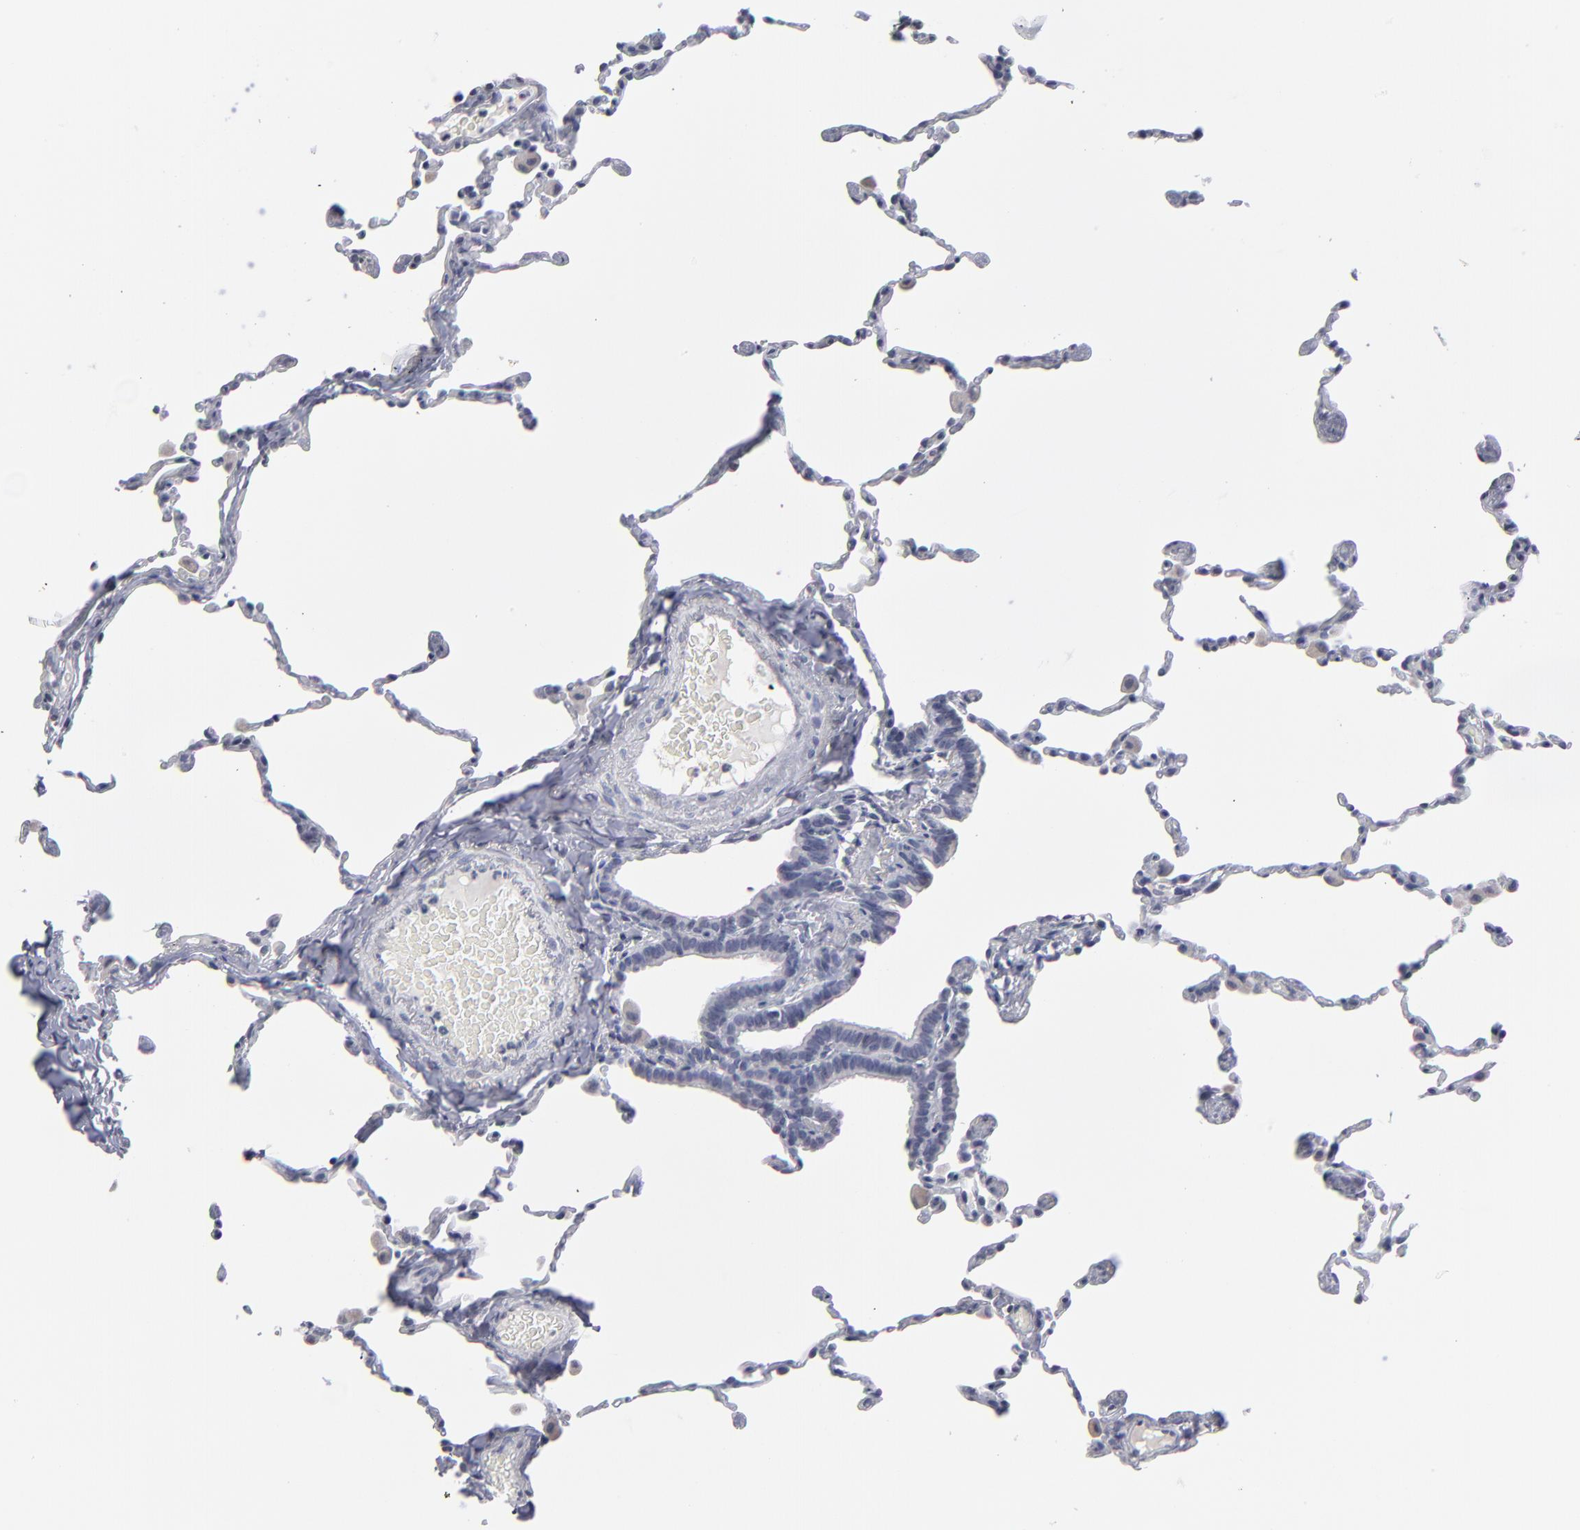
{"staining": {"intensity": "negative", "quantity": "none", "location": "none"}, "tissue": "lung", "cell_type": "Alveolar cells", "image_type": "normal", "snomed": [{"axis": "morphology", "description": "Normal tissue, NOS"}, {"axis": "topography", "description": "Lung"}], "caption": "A high-resolution micrograph shows immunohistochemistry staining of benign lung, which exhibits no significant staining in alveolar cells. Brightfield microscopy of immunohistochemistry (IHC) stained with DAB (3,3'-diaminobenzidine) (brown) and hematoxylin (blue), captured at high magnification.", "gene": "RPH3A", "patient": {"sex": "female", "age": 61}}